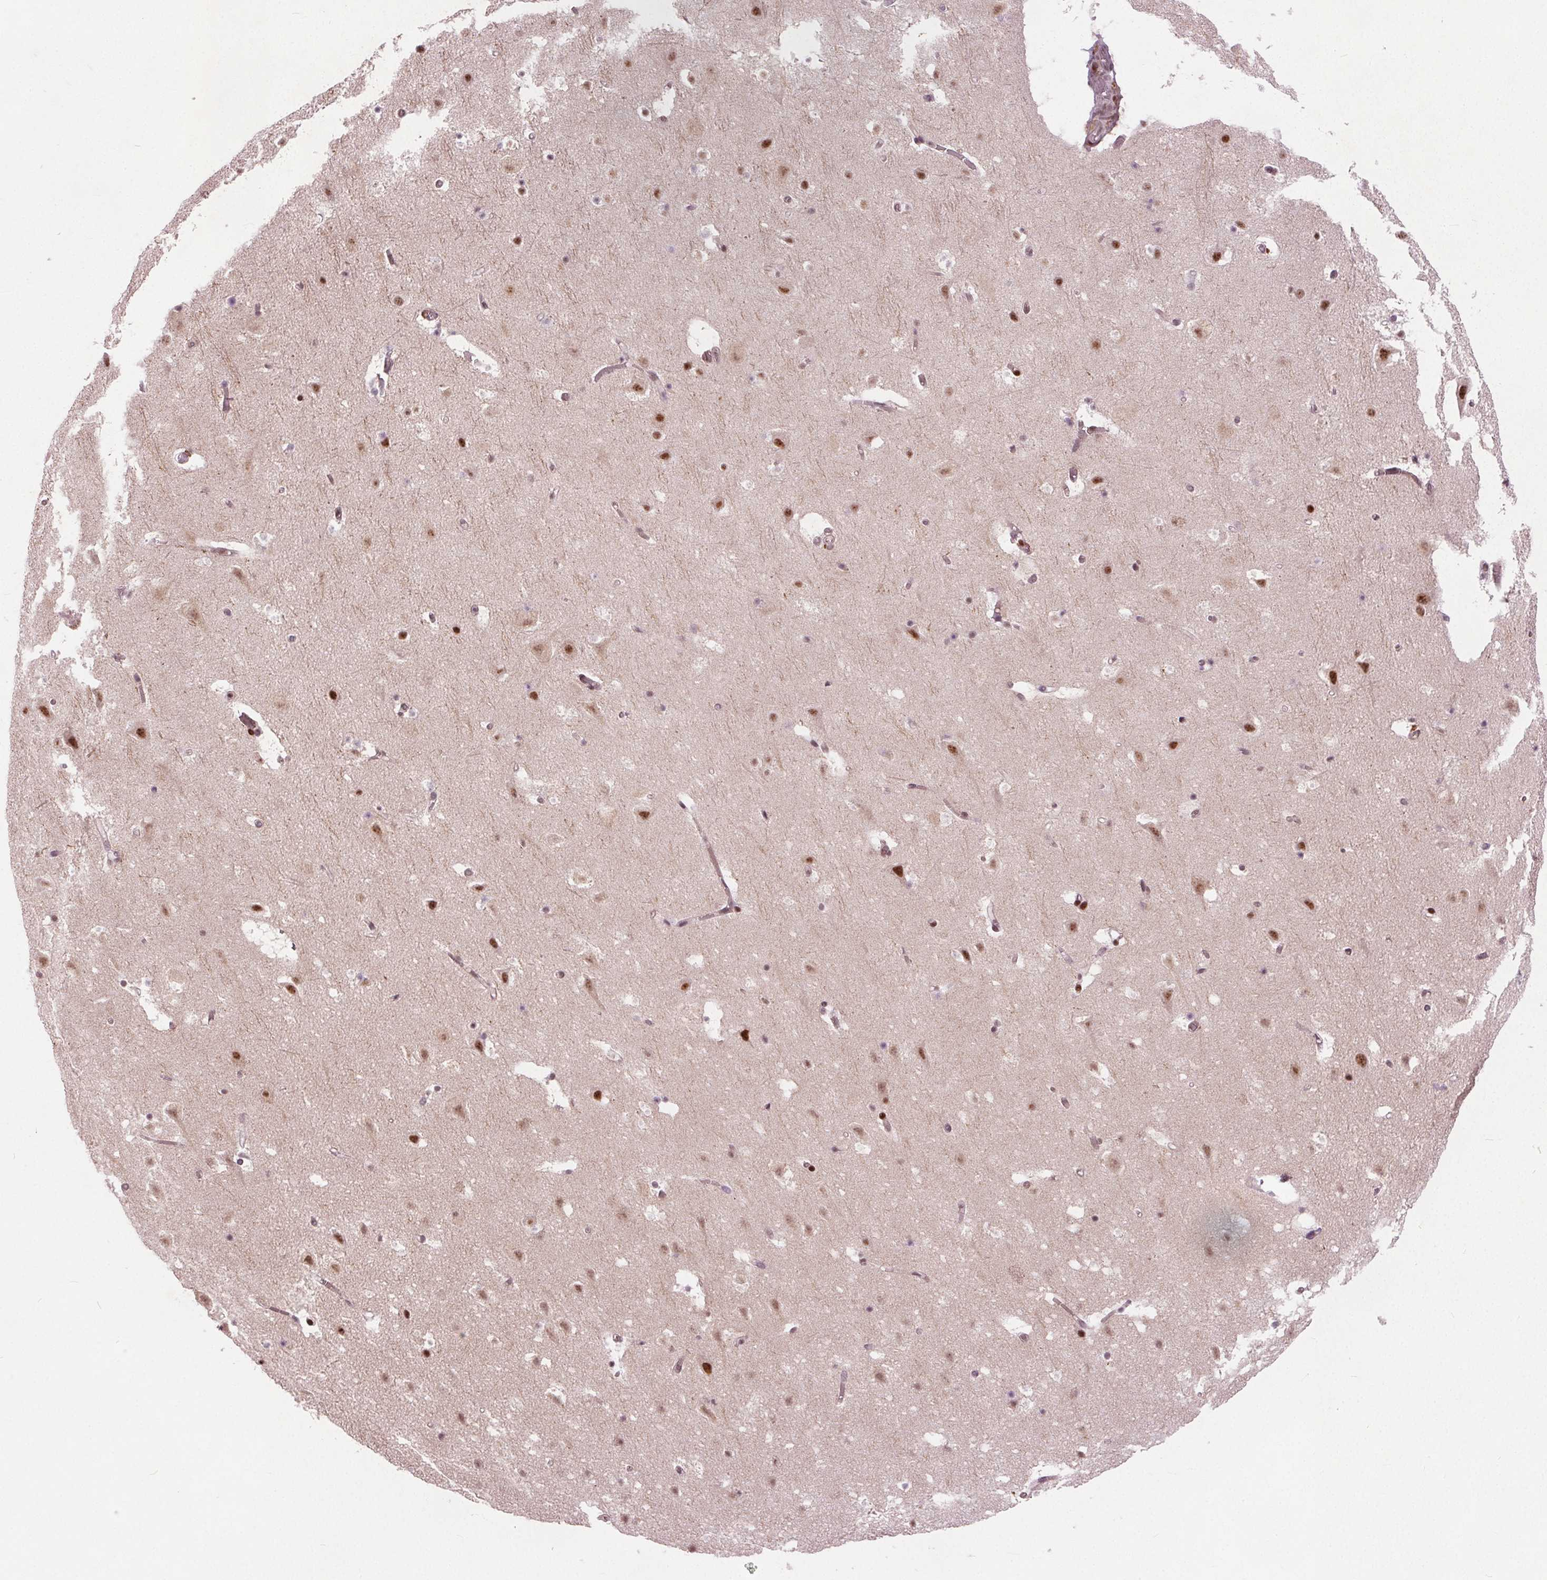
{"staining": {"intensity": "weak", "quantity": ">75%", "location": "nuclear"}, "tissue": "cerebral cortex", "cell_type": "Endothelial cells", "image_type": "normal", "snomed": [{"axis": "morphology", "description": "Normal tissue, NOS"}, {"axis": "topography", "description": "Cerebral cortex"}], "caption": "Brown immunohistochemical staining in benign cerebral cortex exhibits weak nuclear expression in approximately >75% of endothelial cells.", "gene": "TTC34", "patient": {"sex": "female", "age": 42}}